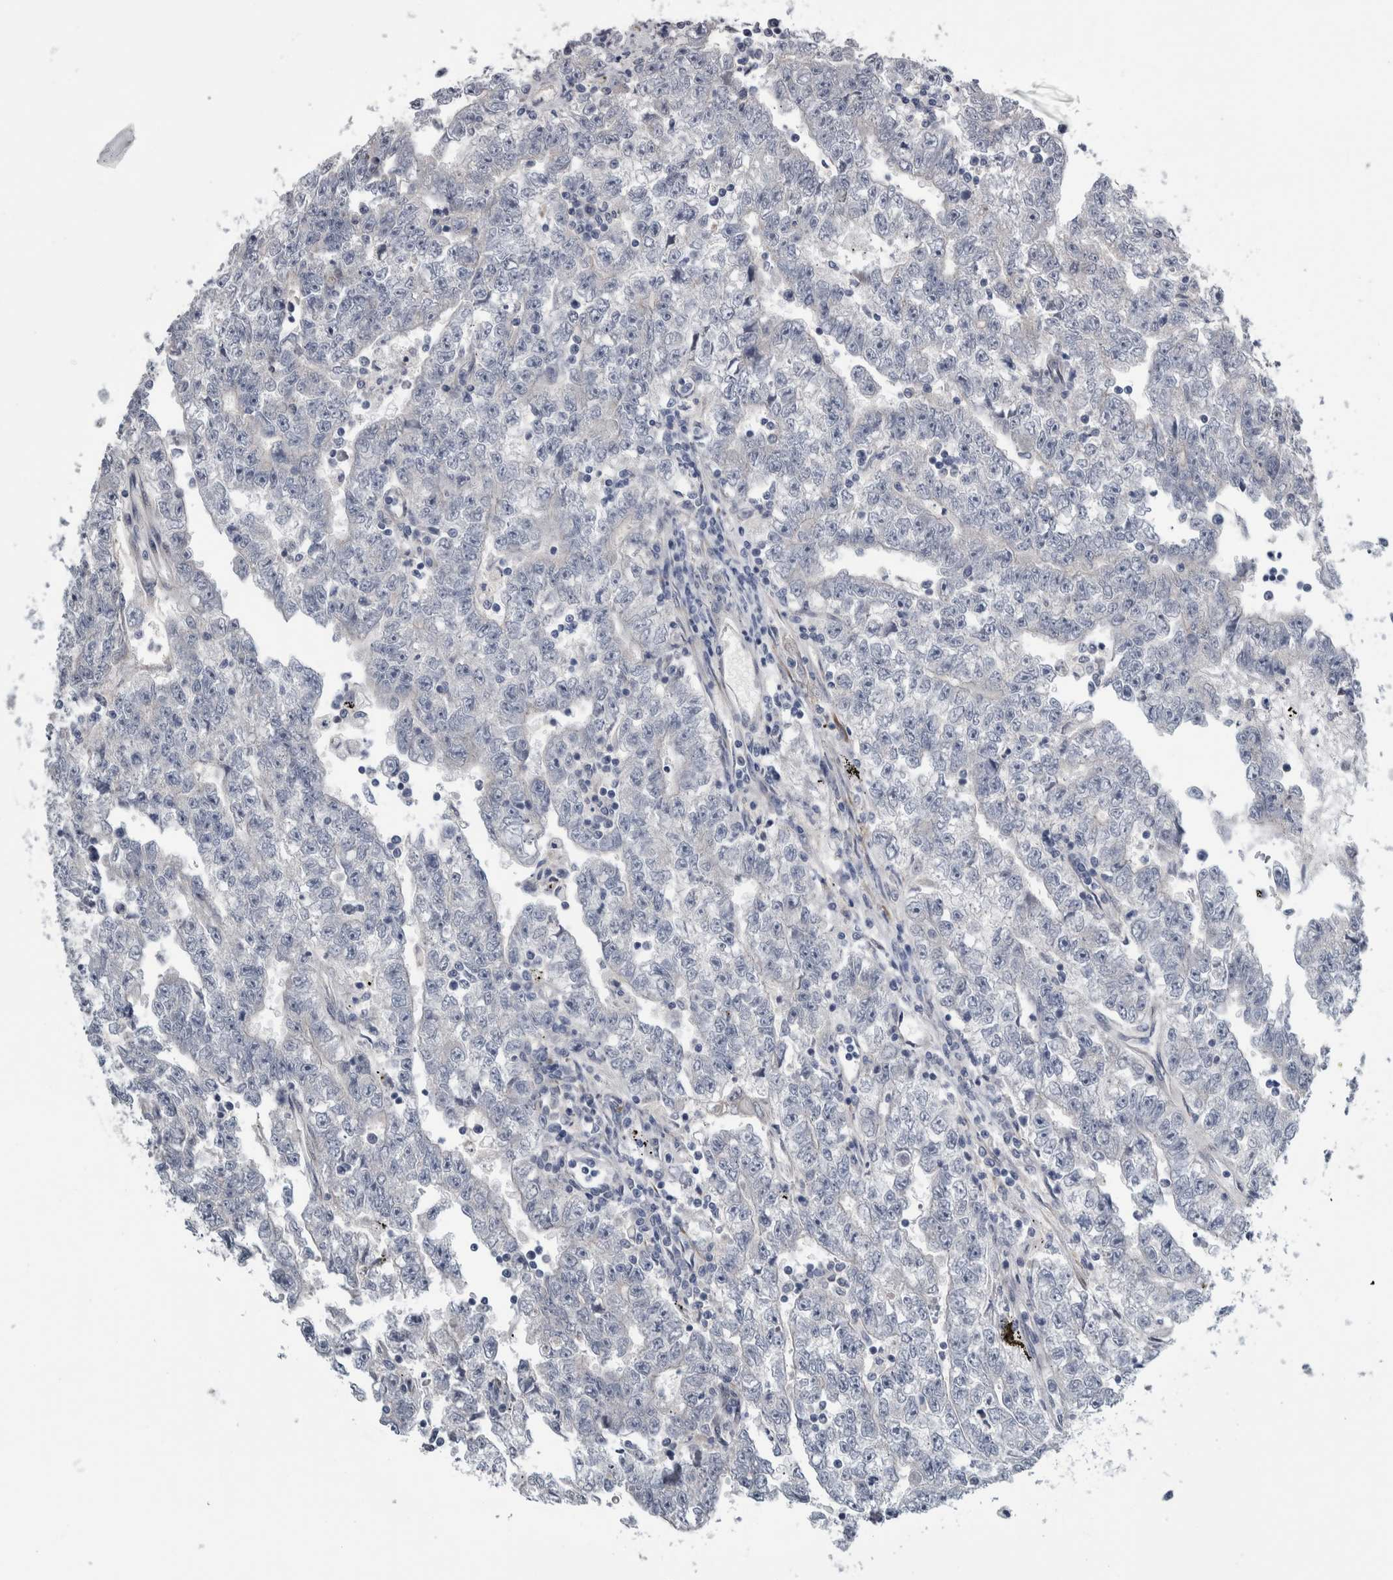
{"staining": {"intensity": "negative", "quantity": "none", "location": "none"}, "tissue": "testis cancer", "cell_type": "Tumor cells", "image_type": "cancer", "snomed": [{"axis": "morphology", "description": "Carcinoma, Embryonal, NOS"}, {"axis": "topography", "description": "Testis"}], "caption": "Immunohistochemistry histopathology image of neoplastic tissue: human testis cancer (embryonal carcinoma) stained with DAB (3,3'-diaminobenzidine) exhibits no significant protein positivity in tumor cells.", "gene": "COL14A1", "patient": {"sex": "male", "age": 25}}